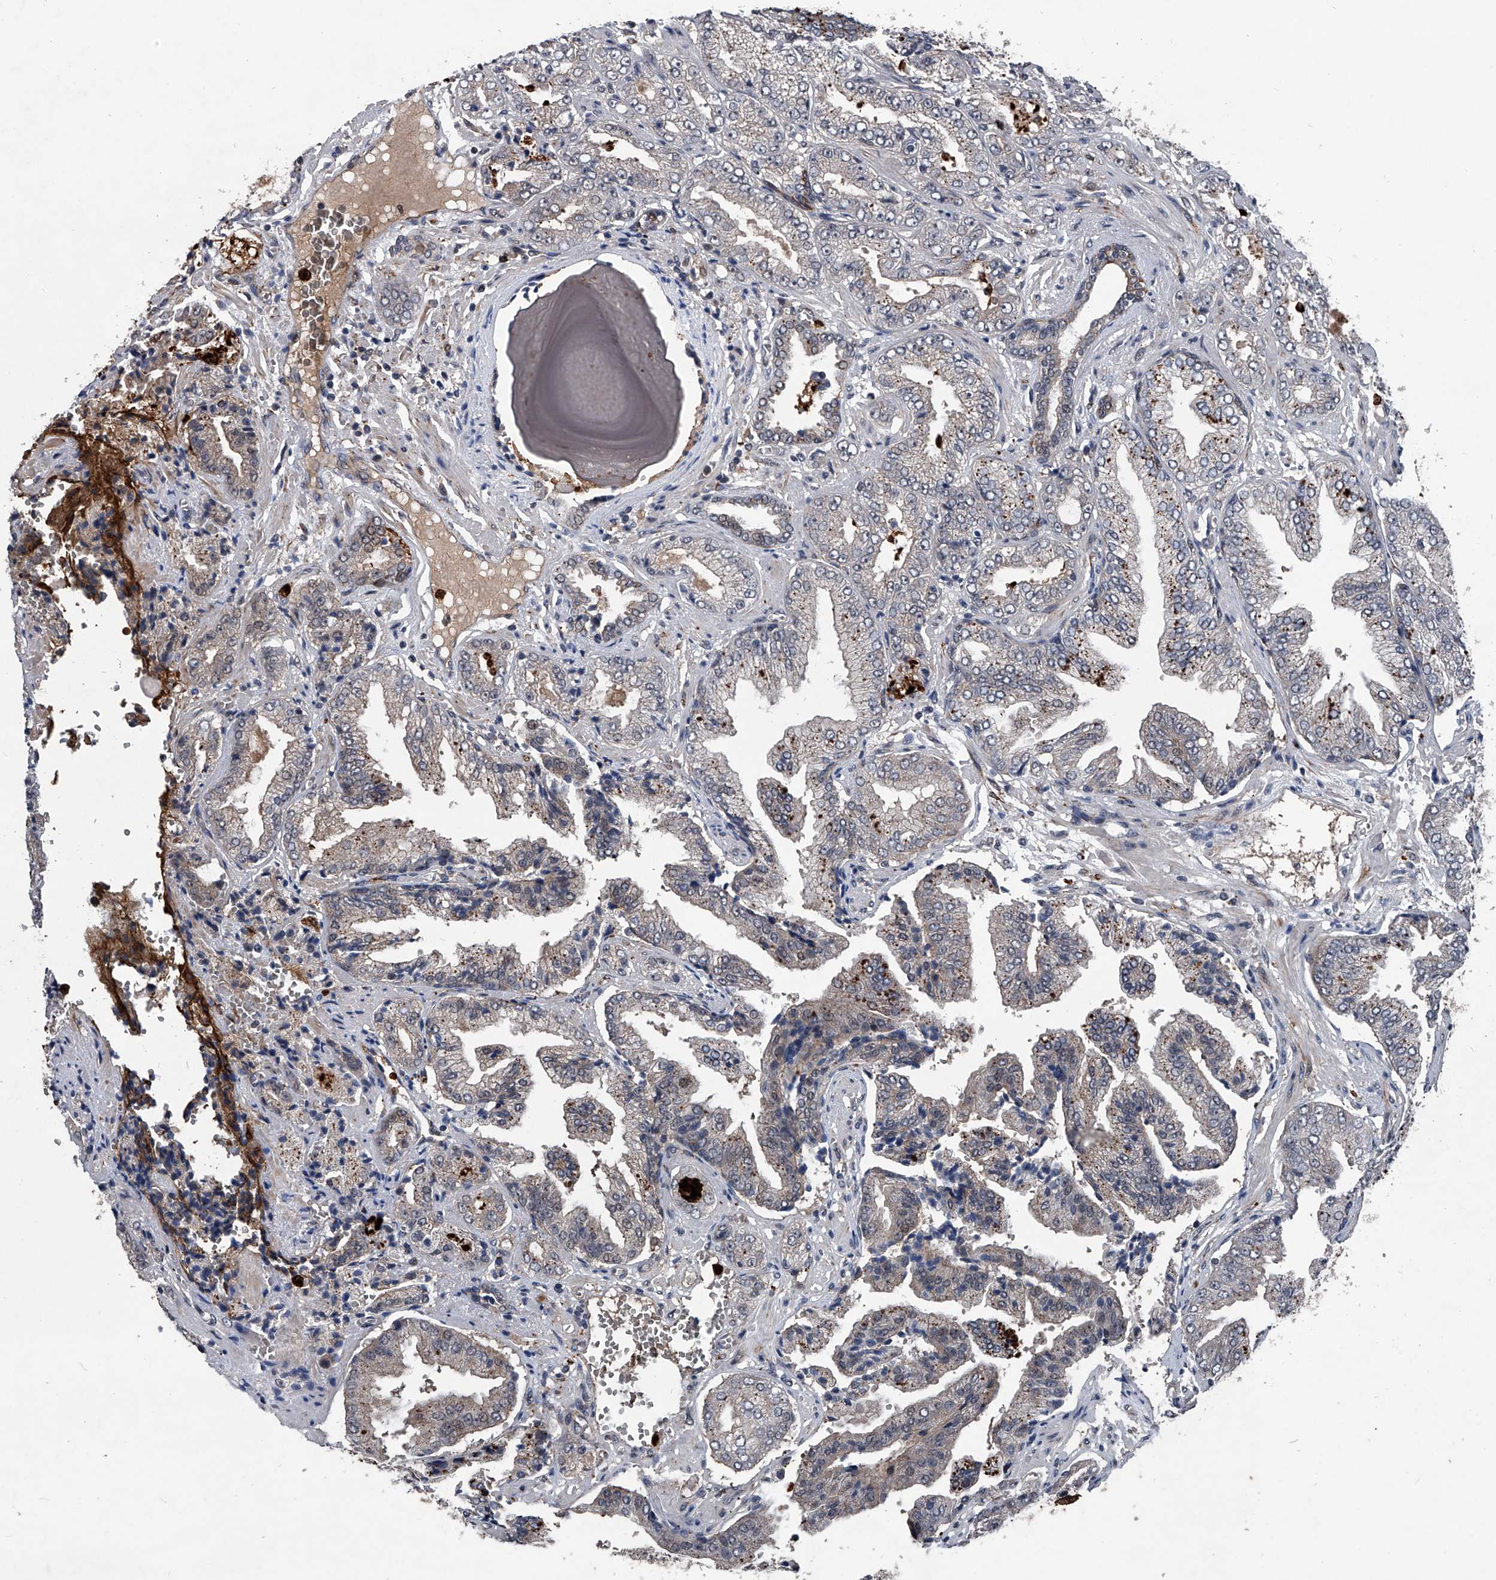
{"staining": {"intensity": "weak", "quantity": "<25%", "location": "cytoplasmic/membranous"}, "tissue": "prostate cancer", "cell_type": "Tumor cells", "image_type": "cancer", "snomed": [{"axis": "morphology", "description": "Adenocarcinoma, High grade"}, {"axis": "topography", "description": "Prostate"}], "caption": "Immunohistochemistry (IHC) of prostate cancer (high-grade adenocarcinoma) reveals no positivity in tumor cells.", "gene": "MAPKAP1", "patient": {"sex": "male", "age": 71}}